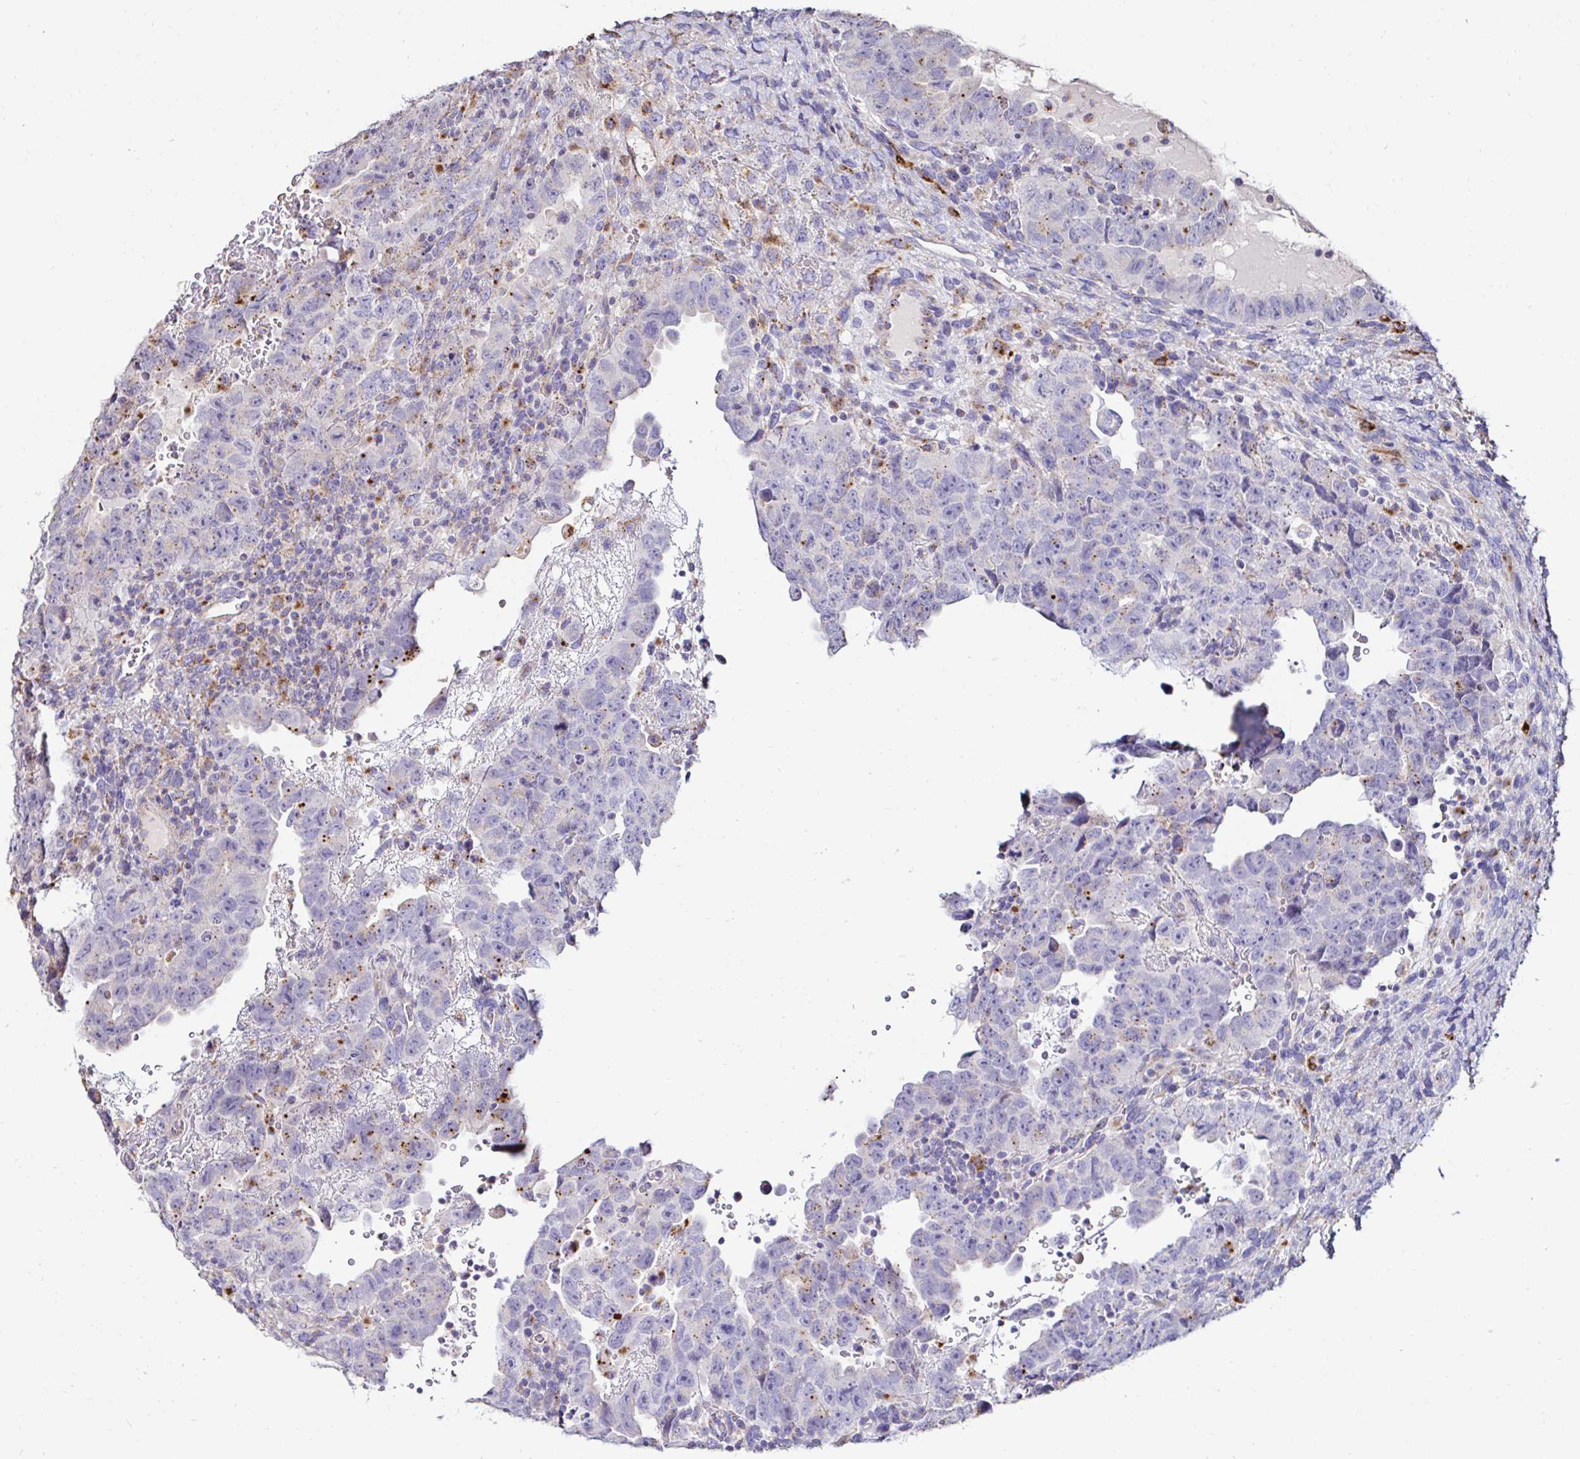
{"staining": {"intensity": "weak", "quantity": "<25%", "location": "cytoplasmic/membranous"}, "tissue": "testis cancer", "cell_type": "Tumor cells", "image_type": "cancer", "snomed": [{"axis": "morphology", "description": "Carcinoma, Embryonal, NOS"}, {"axis": "topography", "description": "Testis"}], "caption": "There is no significant expression in tumor cells of embryonal carcinoma (testis). Nuclei are stained in blue.", "gene": "GALNS", "patient": {"sex": "male", "age": 24}}